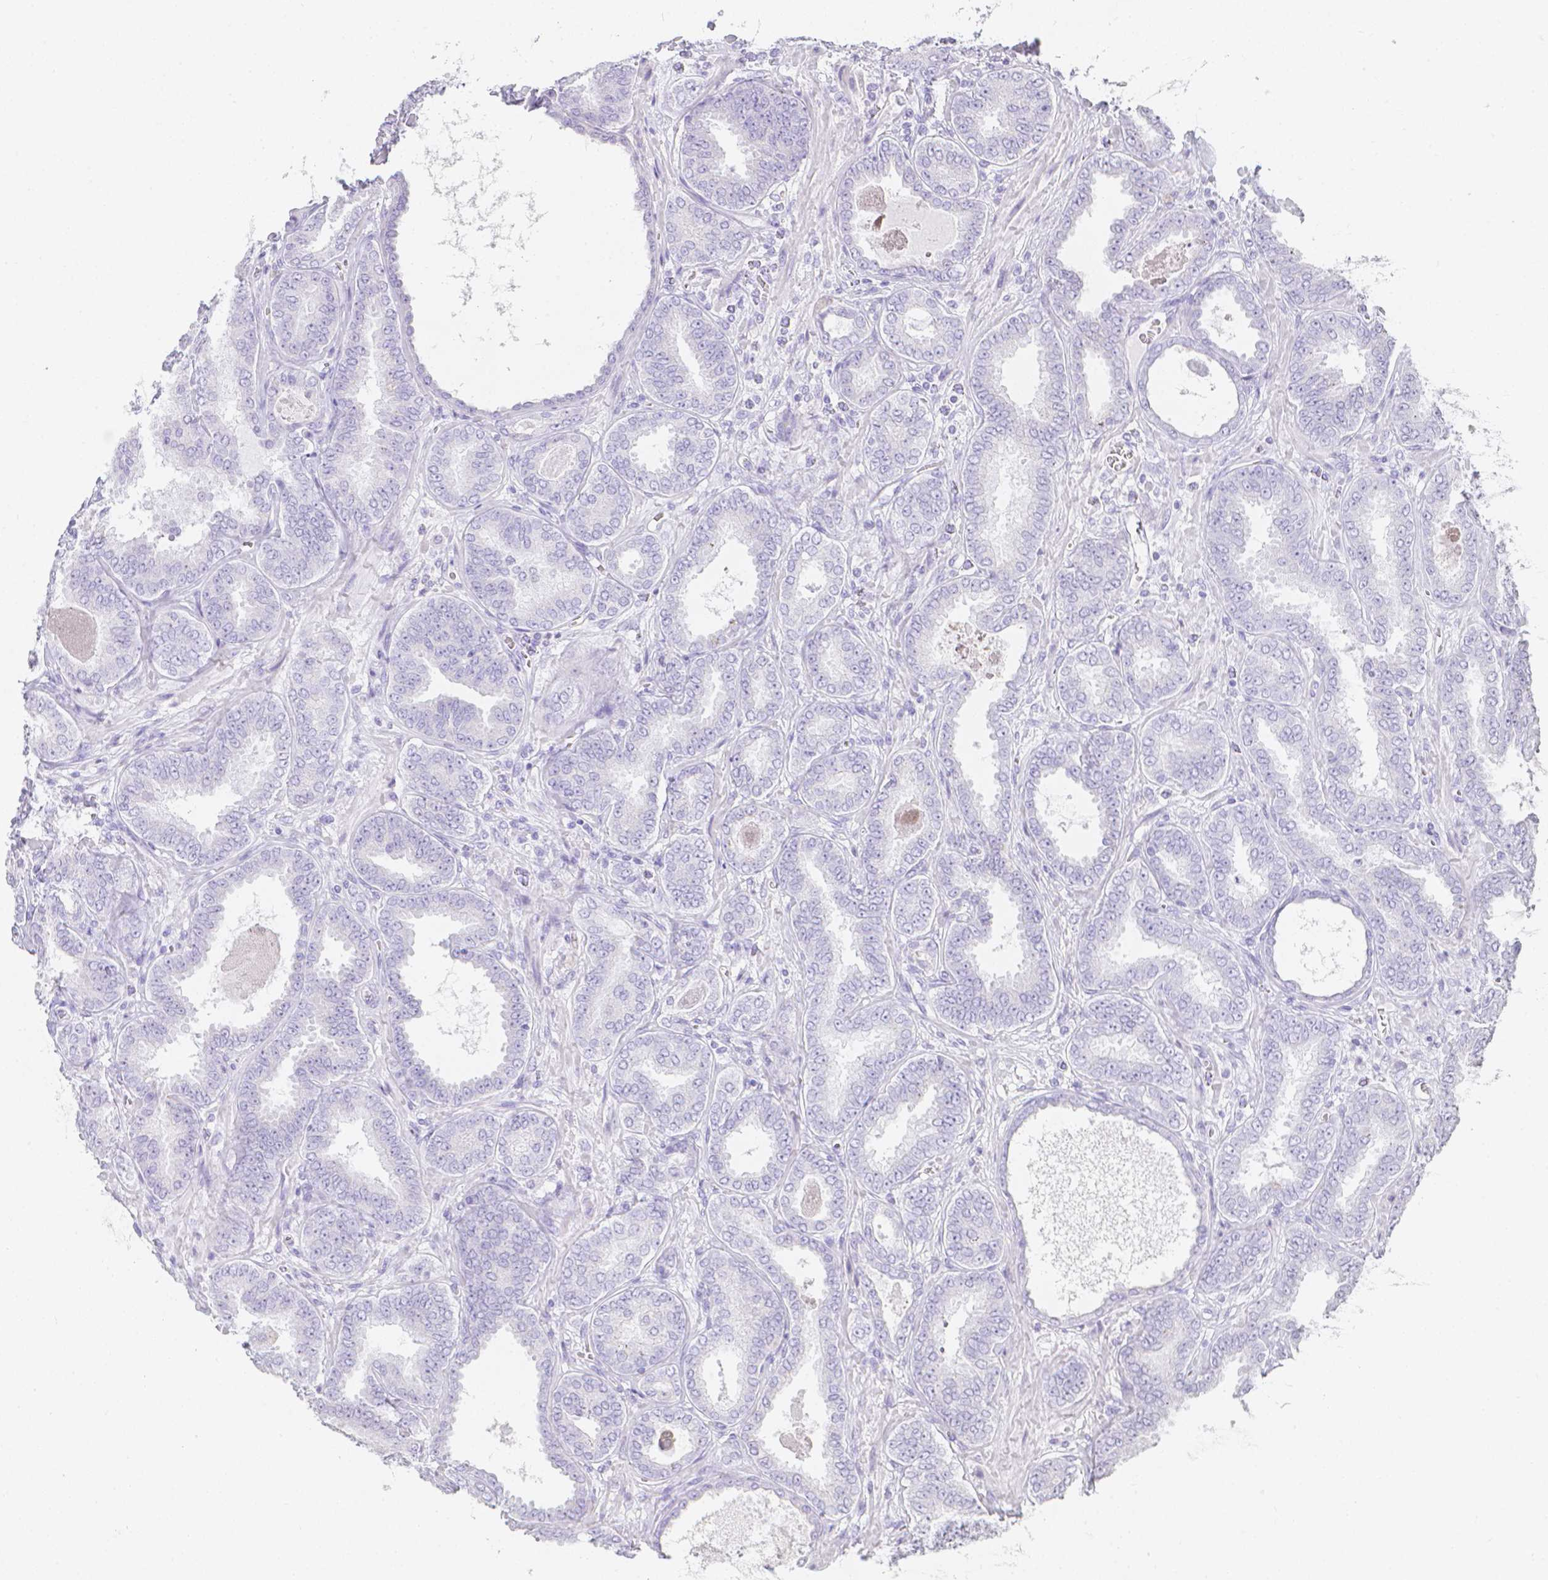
{"staining": {"intensity": "negative", "quantity": "none", "location": "none"}, "tissue": "prostate cancer", "cell_type": "Tumor cells", "image_type": "cancer", "snomed": [{"axis": "morphology", "description": "Adenocarcinoma, High grade"}, {"axis": "topography", "description": "Prostate"}], "caption": "There is no significant expression in tumor cells of high-grade adenocarcinoma (prostate). Brightfield microscopy of immunohistochemistry (IHC) stained with DAB (3,3'-diaminobenzidine) (brown) and hematoxylin (blue), captured at high magnification.", "gene": "LGALS4", "patient": {"sex": "male", "age": 72}}